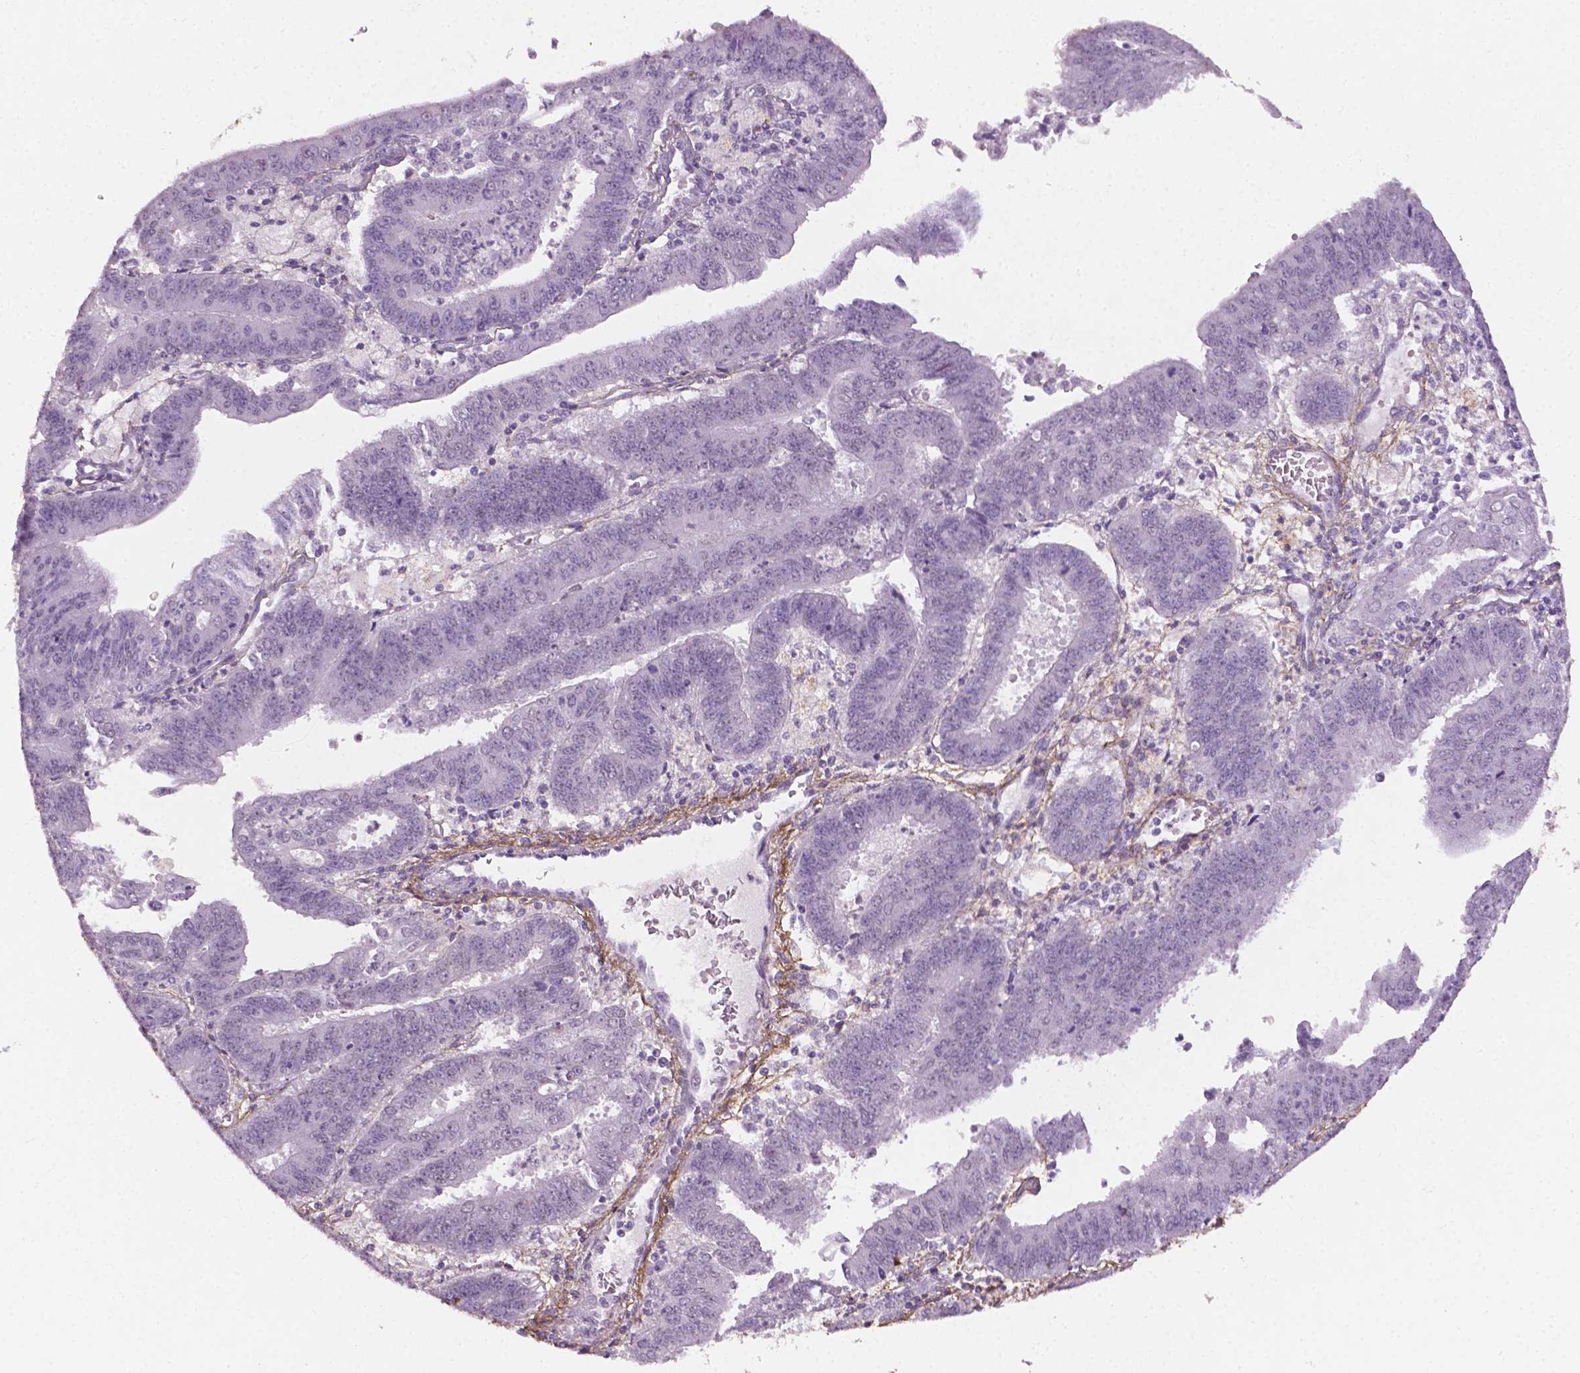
{"staining": {"intensity": "negative", "quantity": "none", "location": "none"}, "tissue": "endometrial cancer", "cell_type": "Tumor cells", "image_type": "cancer", "snomed": [{"axis": "morphology", "description": "Adenocarcinoma, NOS"}, {"axis": "topography", "description": "Endometrium"}], "caption": "A high-resolution micrograph shows IHC staining of endometrial cancer, which displays no significant expression in tumor cells.", "gene": "DLG2", "patient": {"sex": "female", "age": 73}}